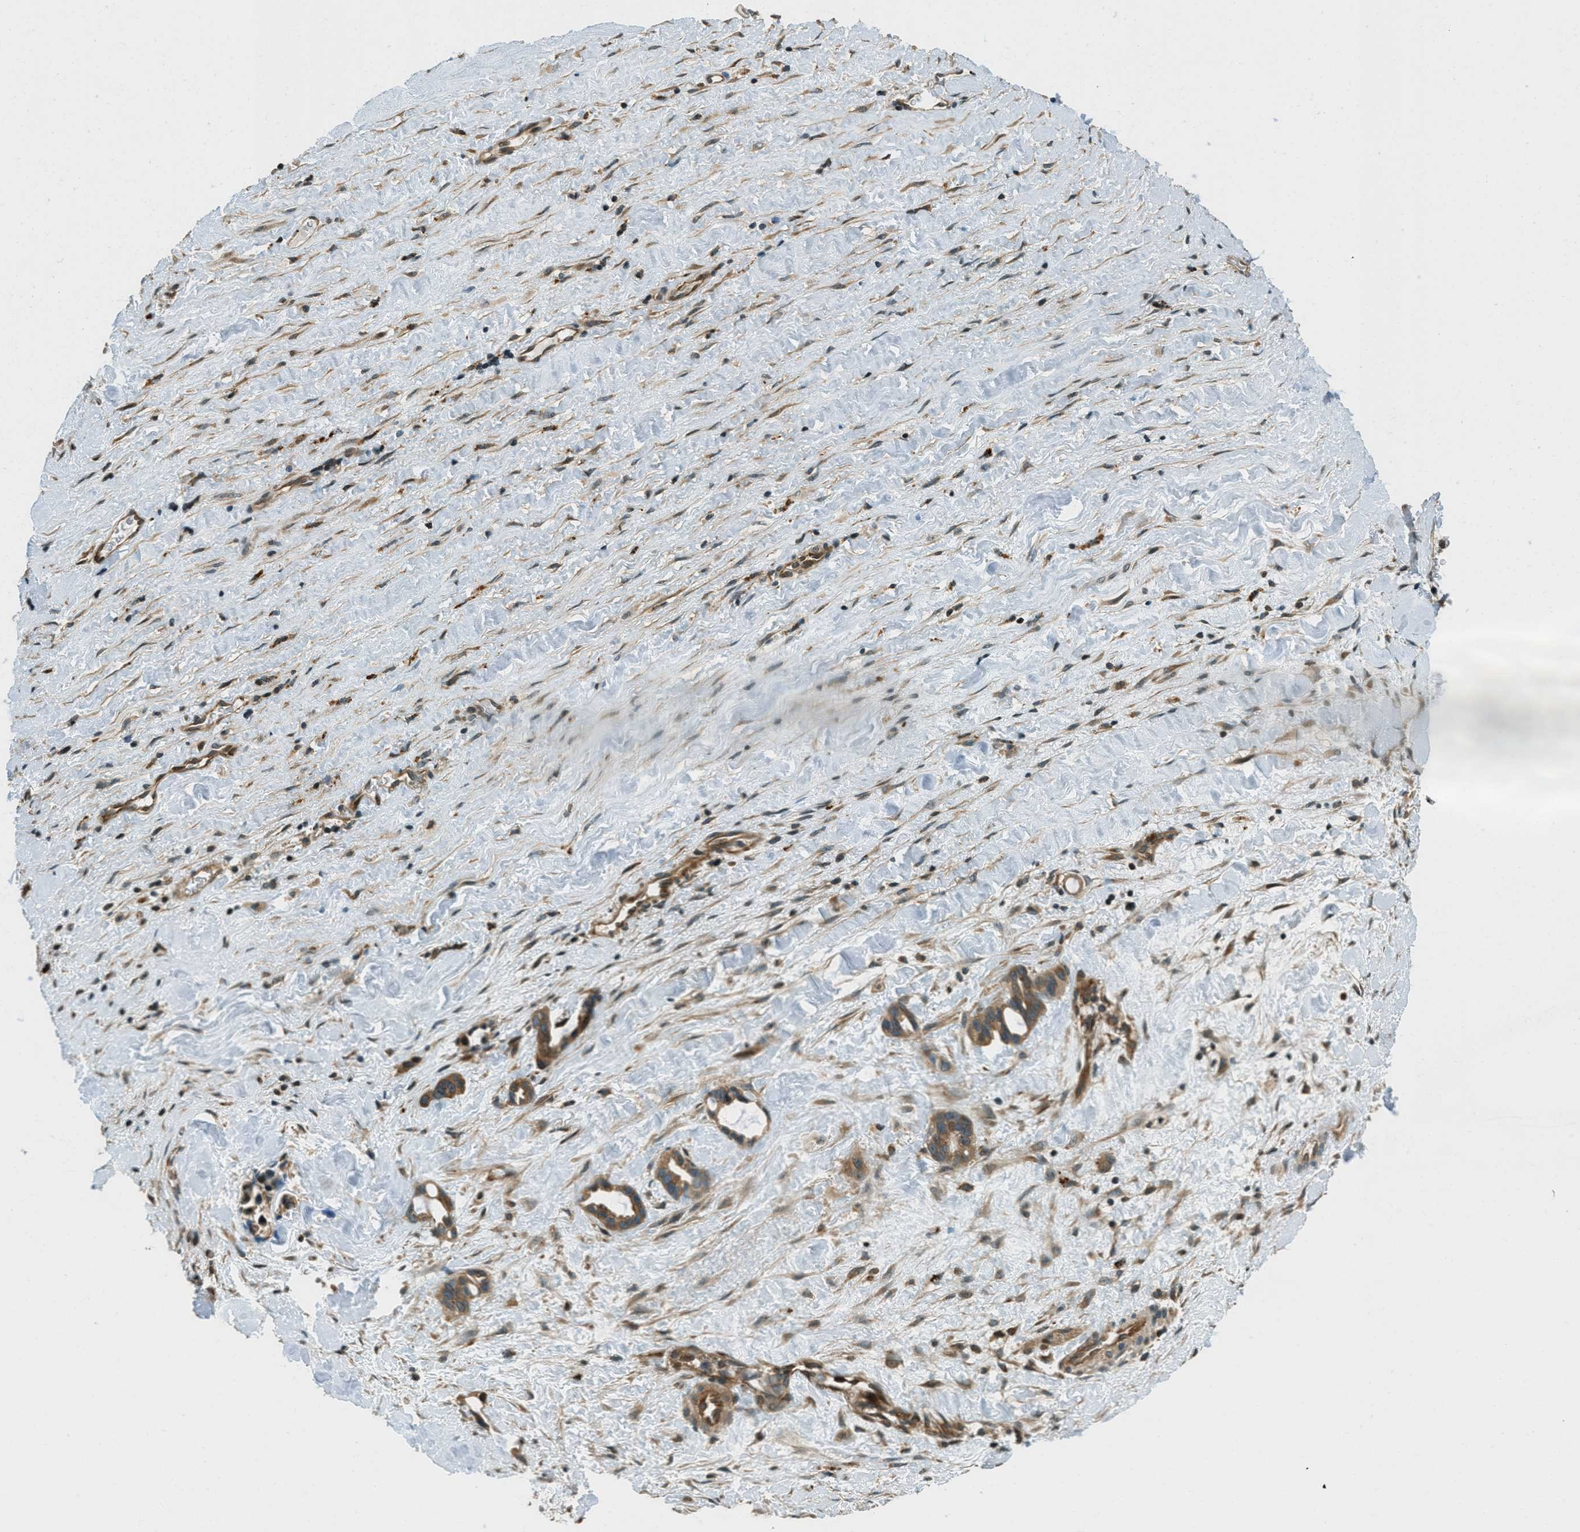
{"staining": {"intensity": "moderate", "quantity": ">75%", "location": "cytoplasmic/membranous"}, "tissue": "liver cancer", "cell_type": "Tumor cells", "image_type": "cancer", "snomed": [{"axis": "morphology", "description": "Cholangiocarcinoma"}, {"axis": "topography", "description": "Liver"}], "caption": "DAB (3,3'-diaminobenzidine) immunohistochemical staining of liver cancer reveals moderate cytoplasmic/membranous protein positivity in about >75% of tumor cells. (DAB = brown stain, brightfield microscopy at high magnification).", "gene": "PTPN23", "patient": {"sex": "female", "age": 65}}